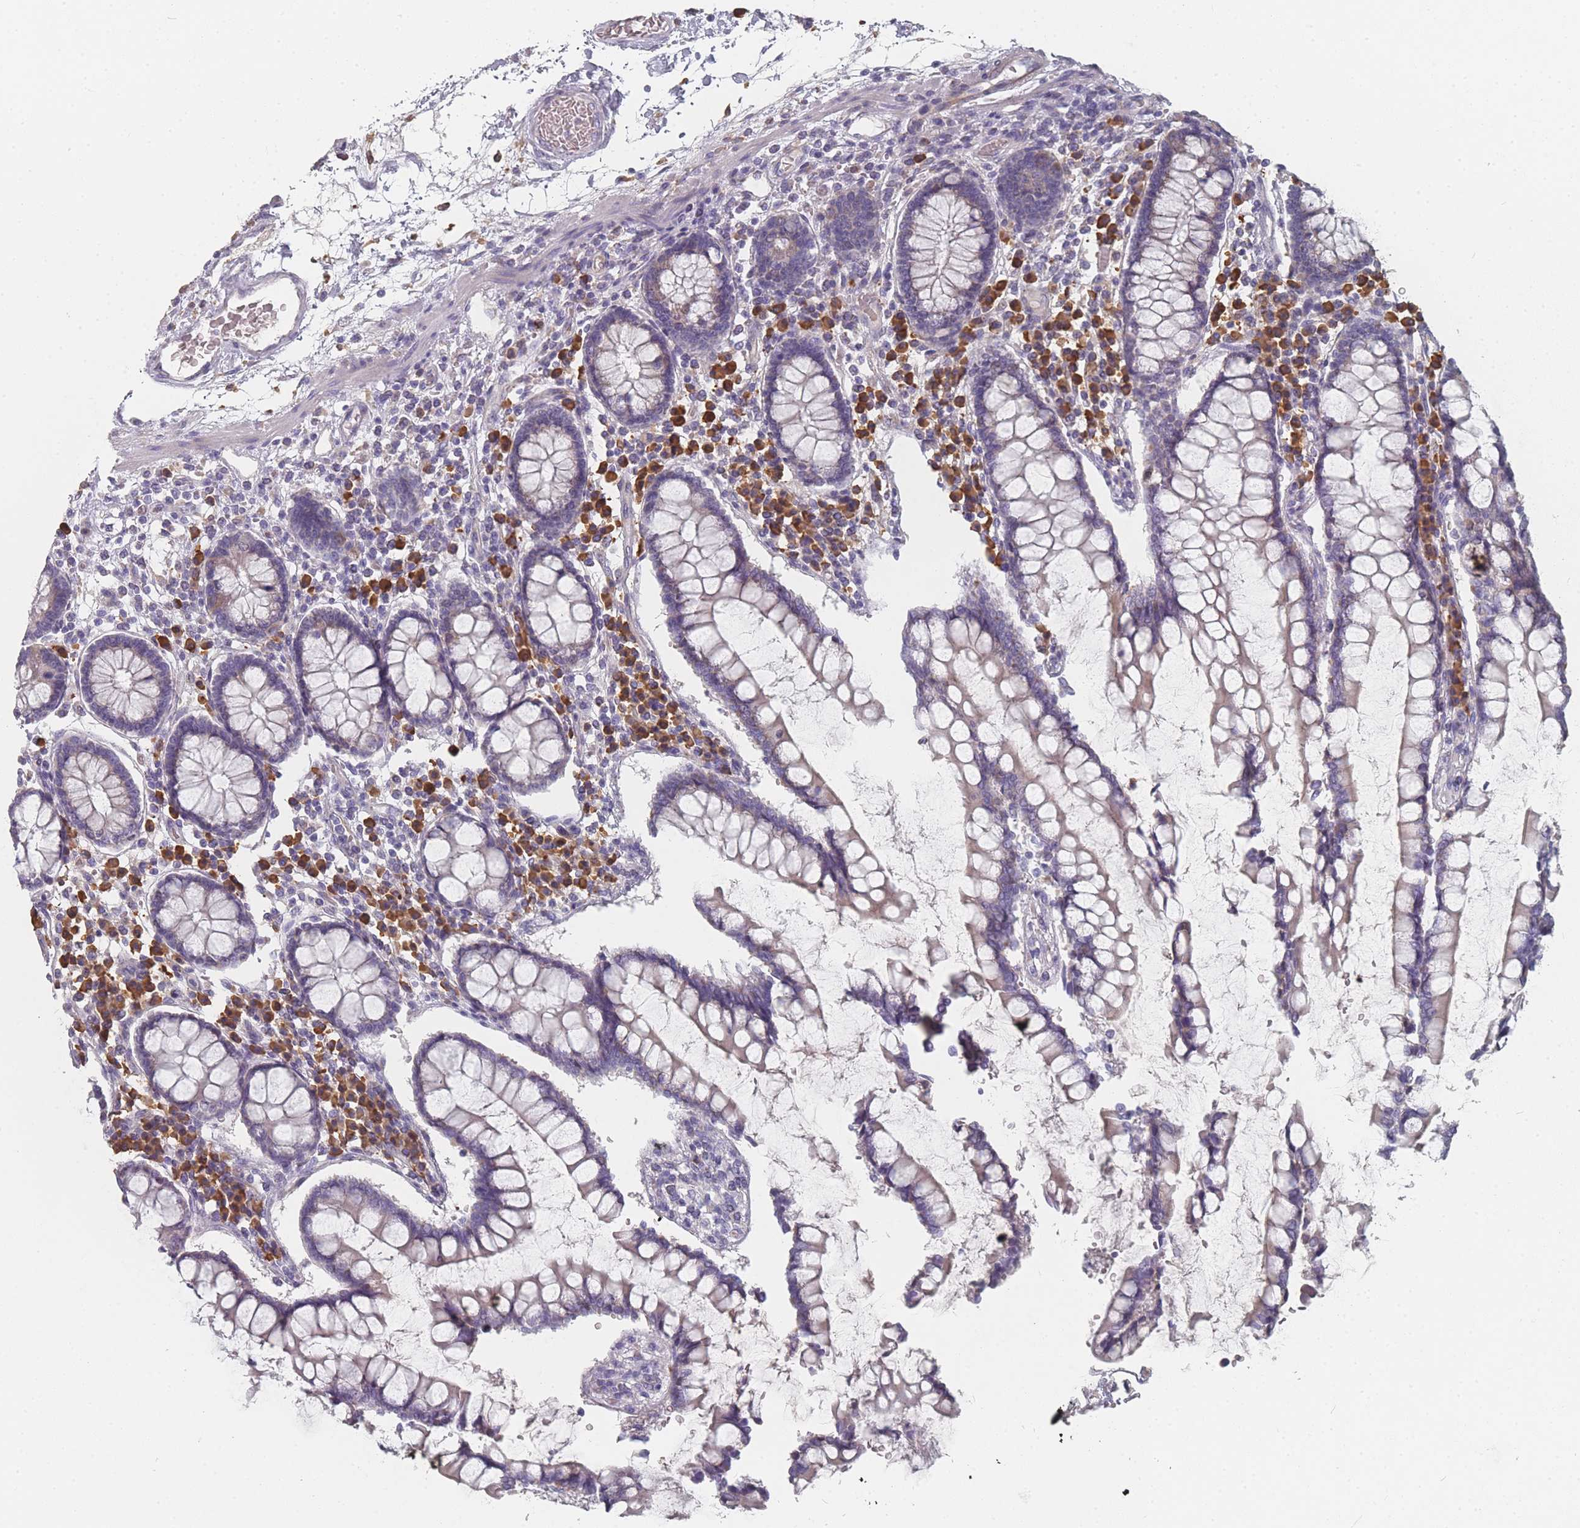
{"staining": {"intensity": "negative", "quantity": "none", "location": "none"}, "tissue": "colon", "cell_type": "Endothelial cells", "image_type": "normal", "snomed": [{"axis": "morphology", "description": "Normal tissue, NOS"}, {"axis": "topography", "description": "Colon"}], "caption": "This is a image of IHC staining of unremarkable colon, which shows no staining in endothelial cells.", "gene": "SLC35E4", "patient": {"sex": "female", "age": 79}}